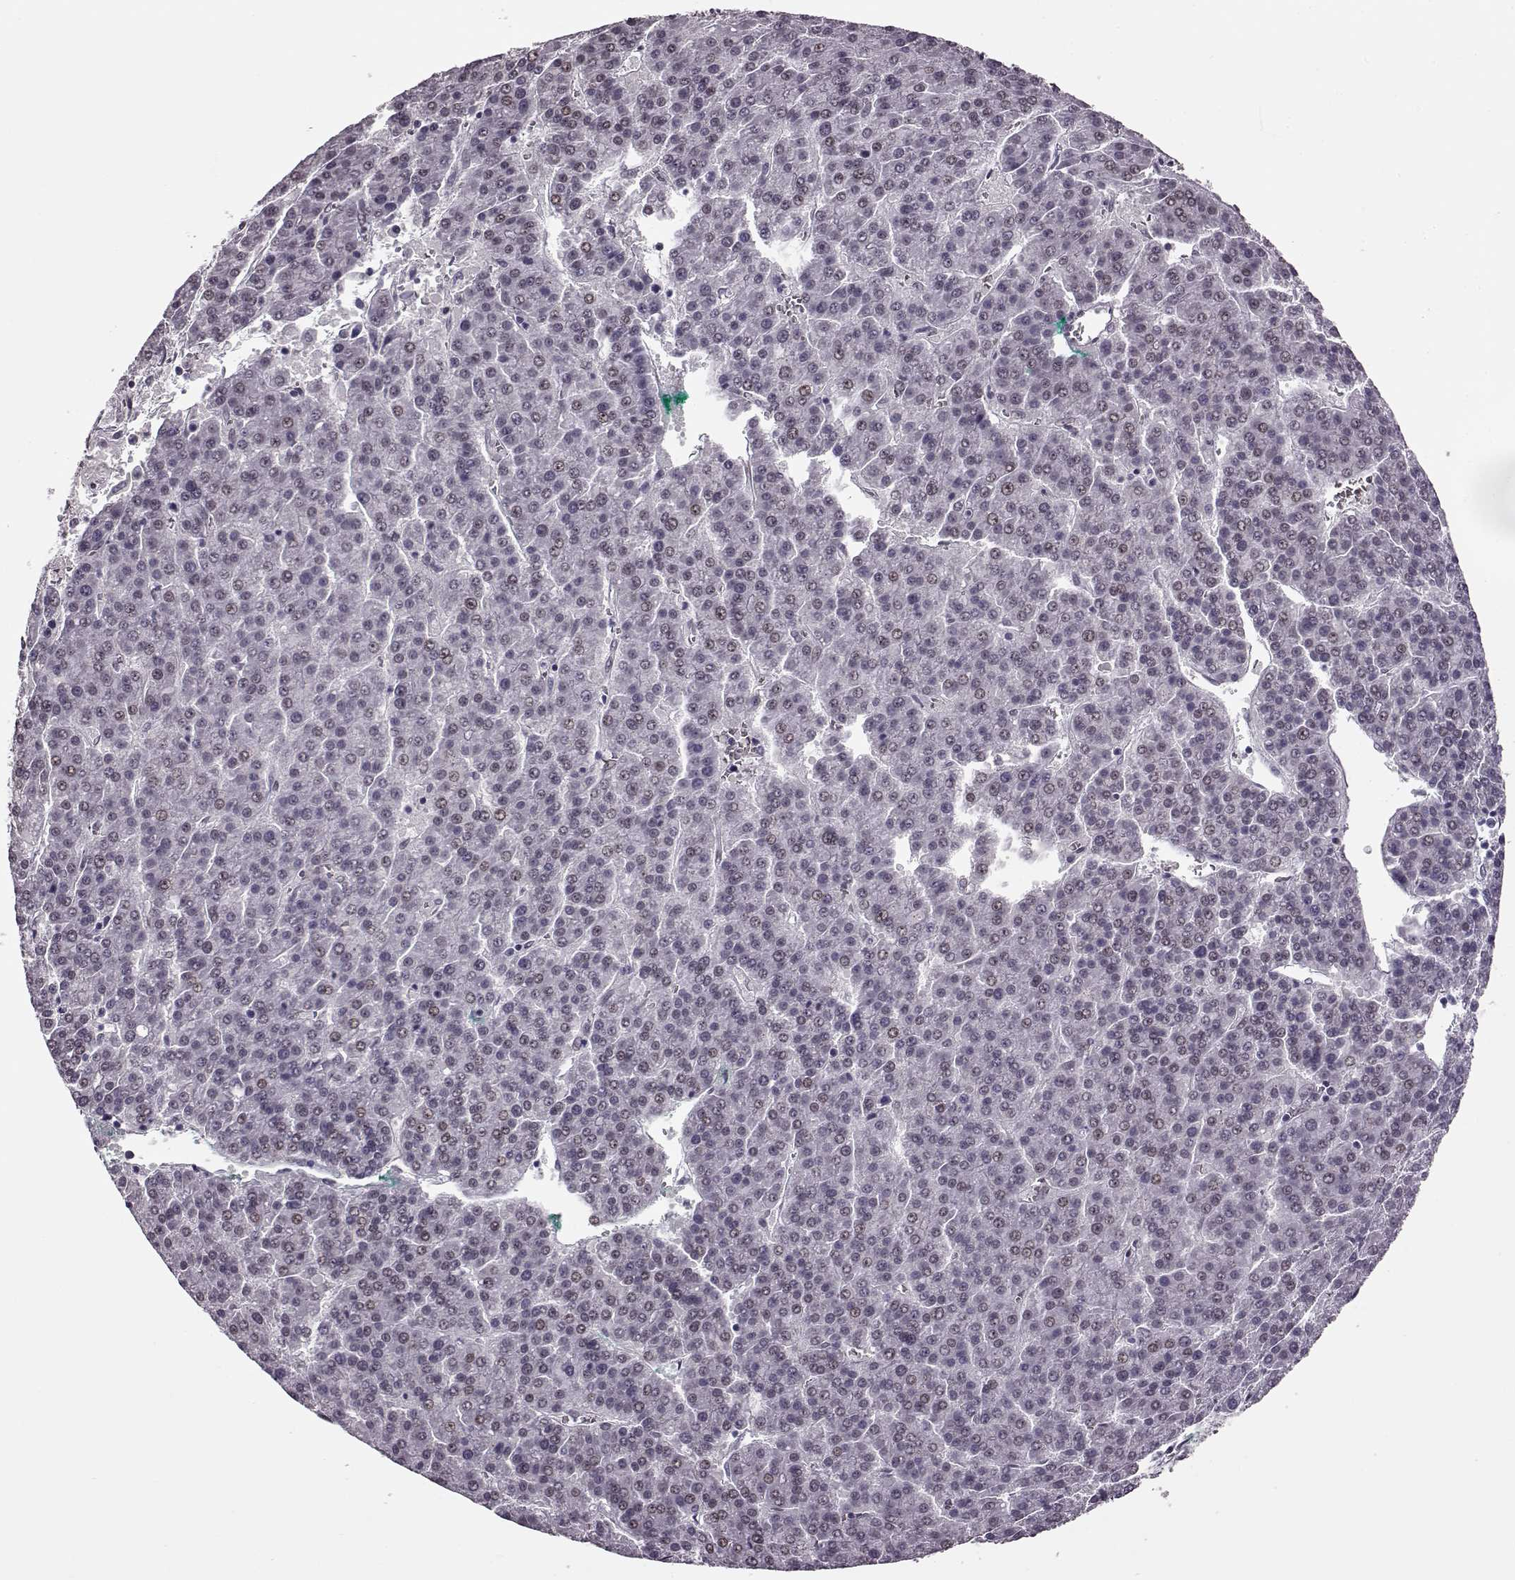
{"staining": {"intensity": "weak", "quantity": "<25%", "location": "nuclear"}, "tissue": "liver cancer", "cell_type": "Tumor cells", "image_type": "cancer", "snomed": [{"axis": "morphology", "description": "Carcinoma, Hepatocellular, NOS"}, {"axis": "topography", "description": "Liver"}], "caption": "DAB immunohistochemical staining of human hepatocellular carcinoma (liver) reveals no significant staining in tumor cells.", "gene": "STX1B", "patient": {"sex": "female", "age": 58}}